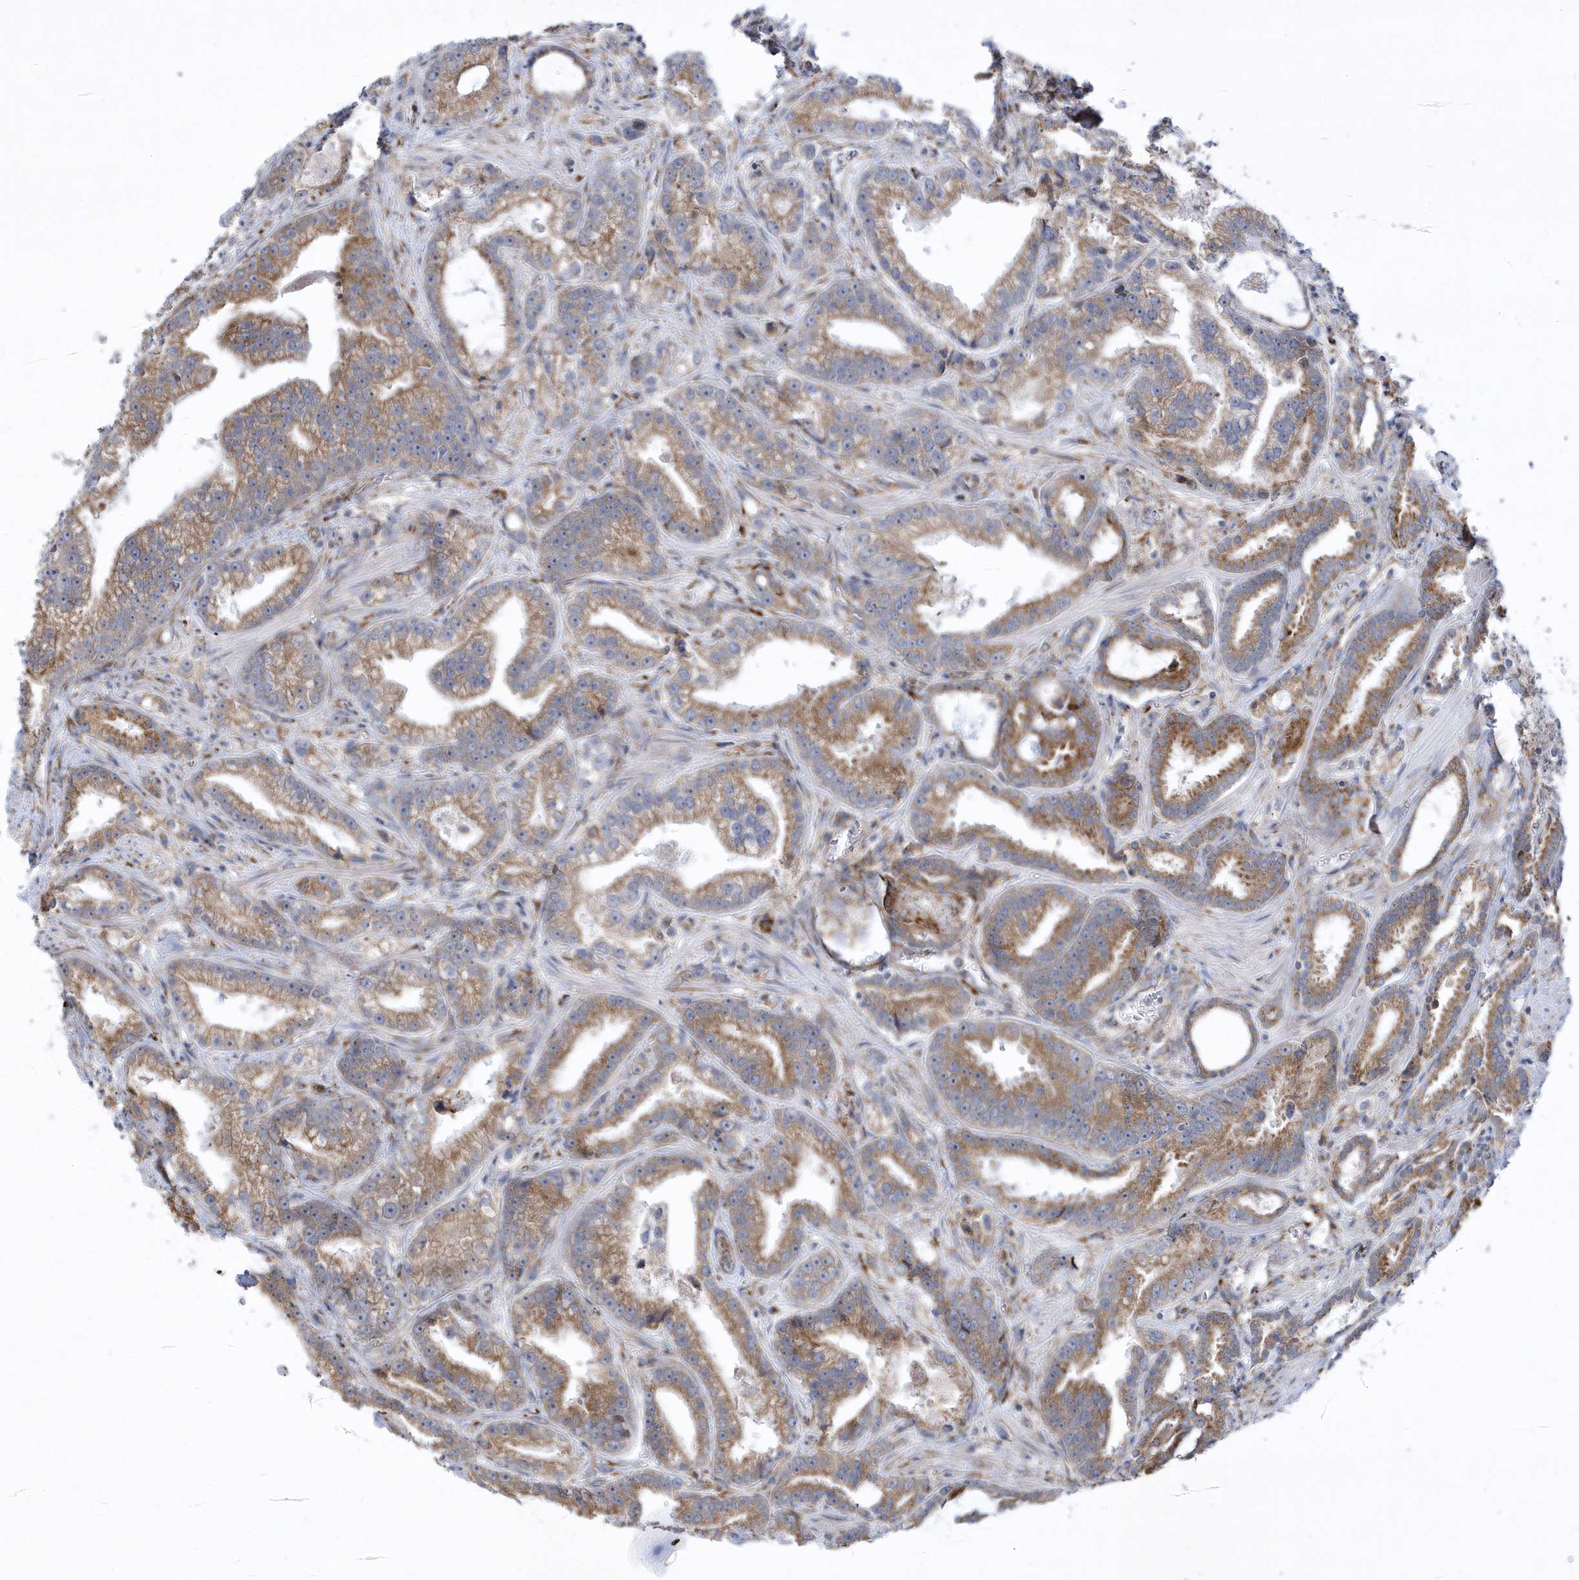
{"staining": {"intensity": "moderate", "quantity": ">75%", "location": "cytoplasmic/membranous"}, "tissue": "prostate cancer", "cell_type": "Tumor cells", "image_type": "cancer", "snomed": [{"axis": "morphology", "description": "Adenocarcinoma, High grade"}, {"axis": "topography", "description": "Prostate and seminal vesicle, NOS"}], "caption": "Prostate cancer stained with immunohistochemistry reveals moderate cytoplasmic/membranous staining in approximately >75% of tumor cells.", "gene": "MED31", "patient": {"sex": "male", "age": 67}}